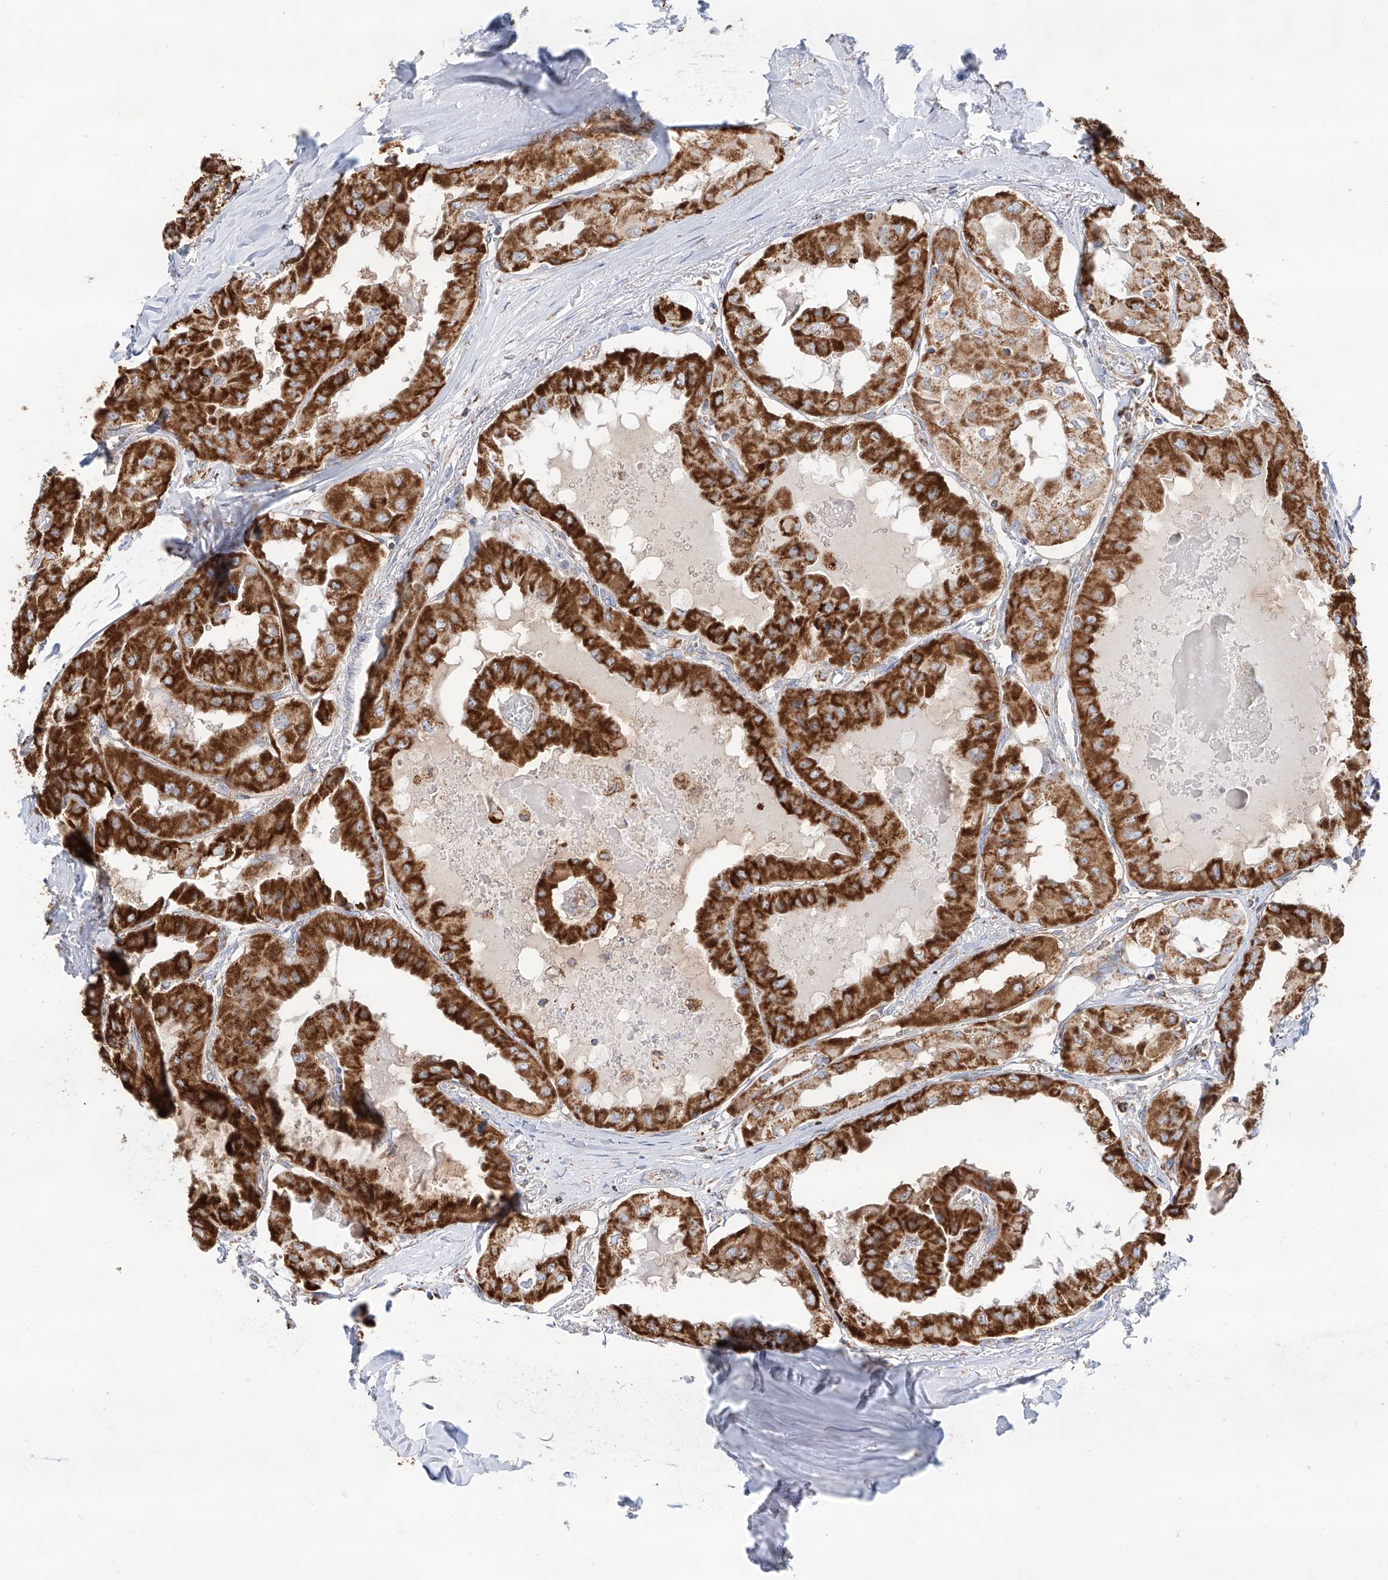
{"staining": {"intensity": "strong", "quantity": ">75%", "location": "cytoplasmic/membranous"}, "tissue": "thyroid cancer", "cell_type": "Tumor cells", "image_type": "cancer", "snomed": [{"axis": "morphology", "description": "Papillary adenocarcinoma, NOS"}, {"axis": "topography", "description": "Thyroid gland"}], "caption": "Thyroid cancer (papillary adenocarcinoma) tissue demonstrates strong cytoplasmic/membranous expression in approximately >75% of tumor cells, visualized by immunohistochemistry.", "gene": "TTC27", "patient": {"sex": "female", "age": 59}}